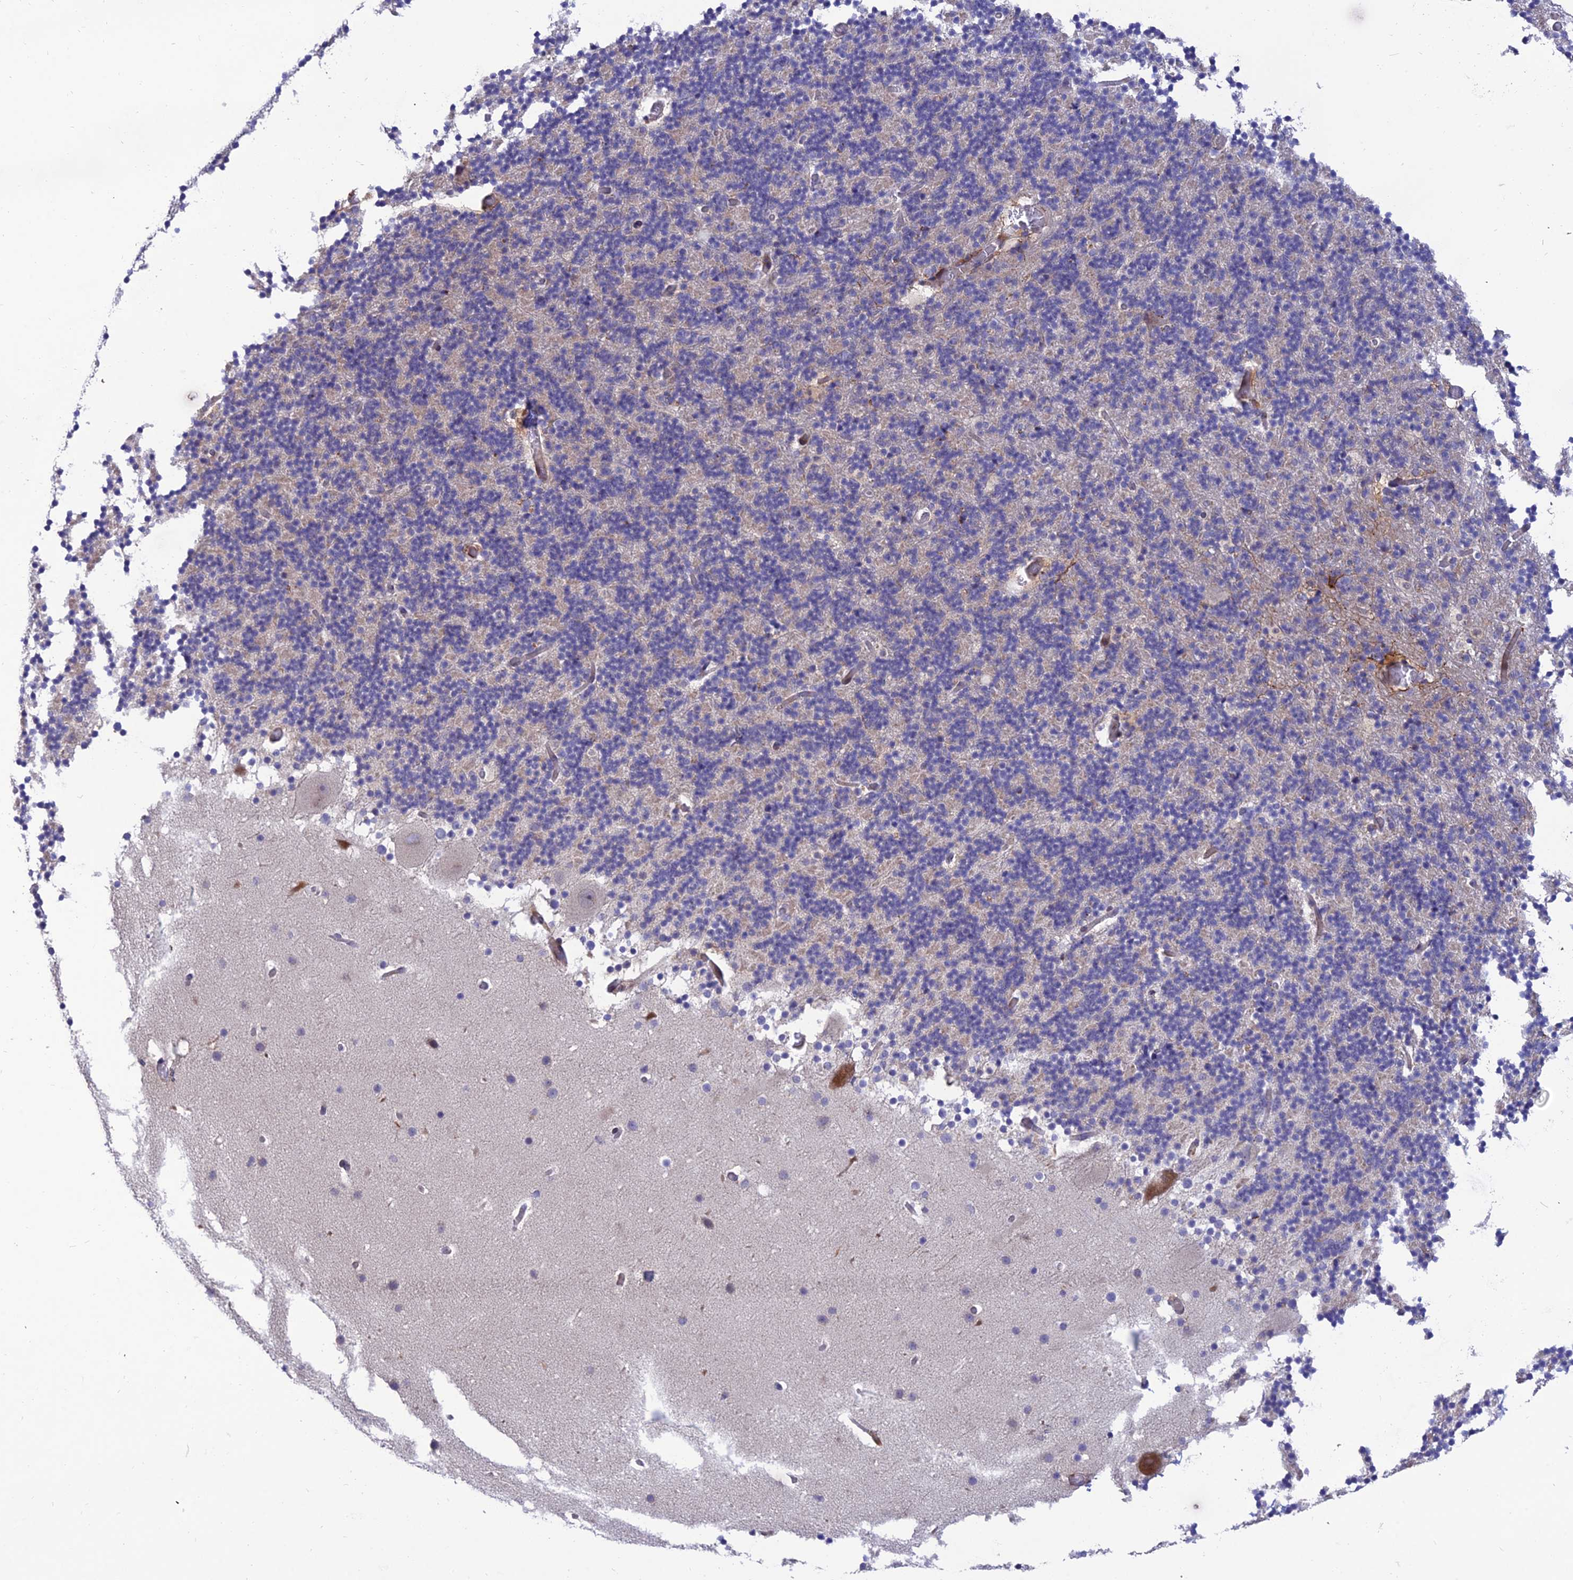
{"staining": {"intensity": "negative", "quantity": "none", "location": "none"}, "tissue": "cerebellum", "cell_type": "Cells in granular layer", "image_type": "normal", "snomed": [{"axis": "morphology", "description": "Normal tissue, NOS"}, {"axis": "topography", "description": "Cerebellum"}], "caption": "High magnification brightfield microscopy of benign cerebellum stained with DAB (3,3'-diaminobenzidine) (brown) and counterstained with hematoxylin (blue): cells in granular layer show no significant positivity.", "gene": "FAM76A", "patient": {"sex": "male", "age": 57}}